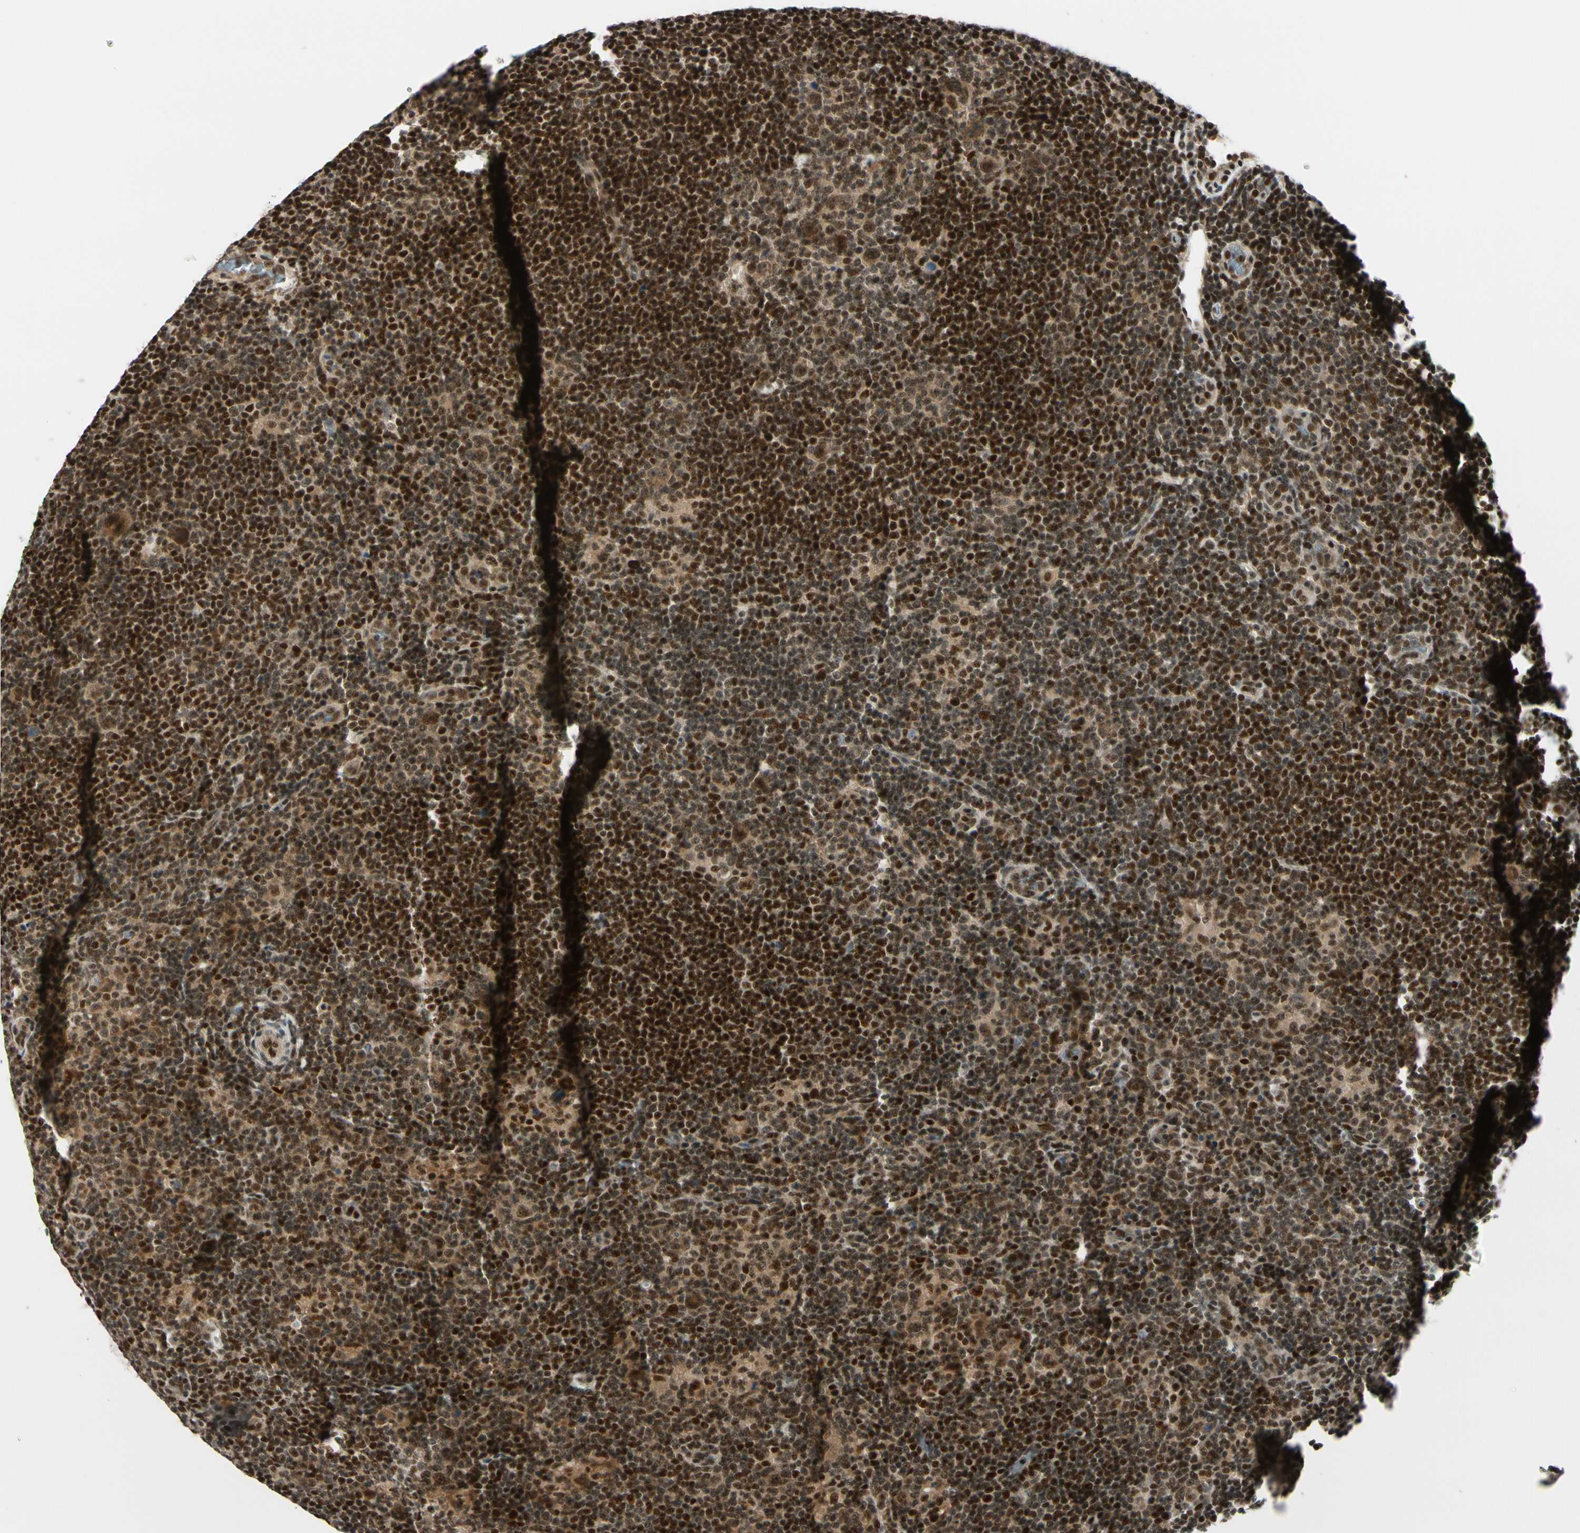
{"staining": {"intensity": "strong", "quantity": ">75%", "location": "cytoplasmic/membranous,nuclear"}, "tissue": "lymphoma", "cell_type": "Tumor cells", "image_type": "cancer", "snomed": [{"axis": "morphology", "description": "Hodgkin's disease, NOS"}, {"axis": "topography", "description": "Lymph node"}], "caption": "A brown stain labels strong cytoplasmic/membranous and nuclear expression of a protein in Hodgkin's disease tumor cells.", "gene": "DAXX", "patient": {"sex": "female", "age": 57}}